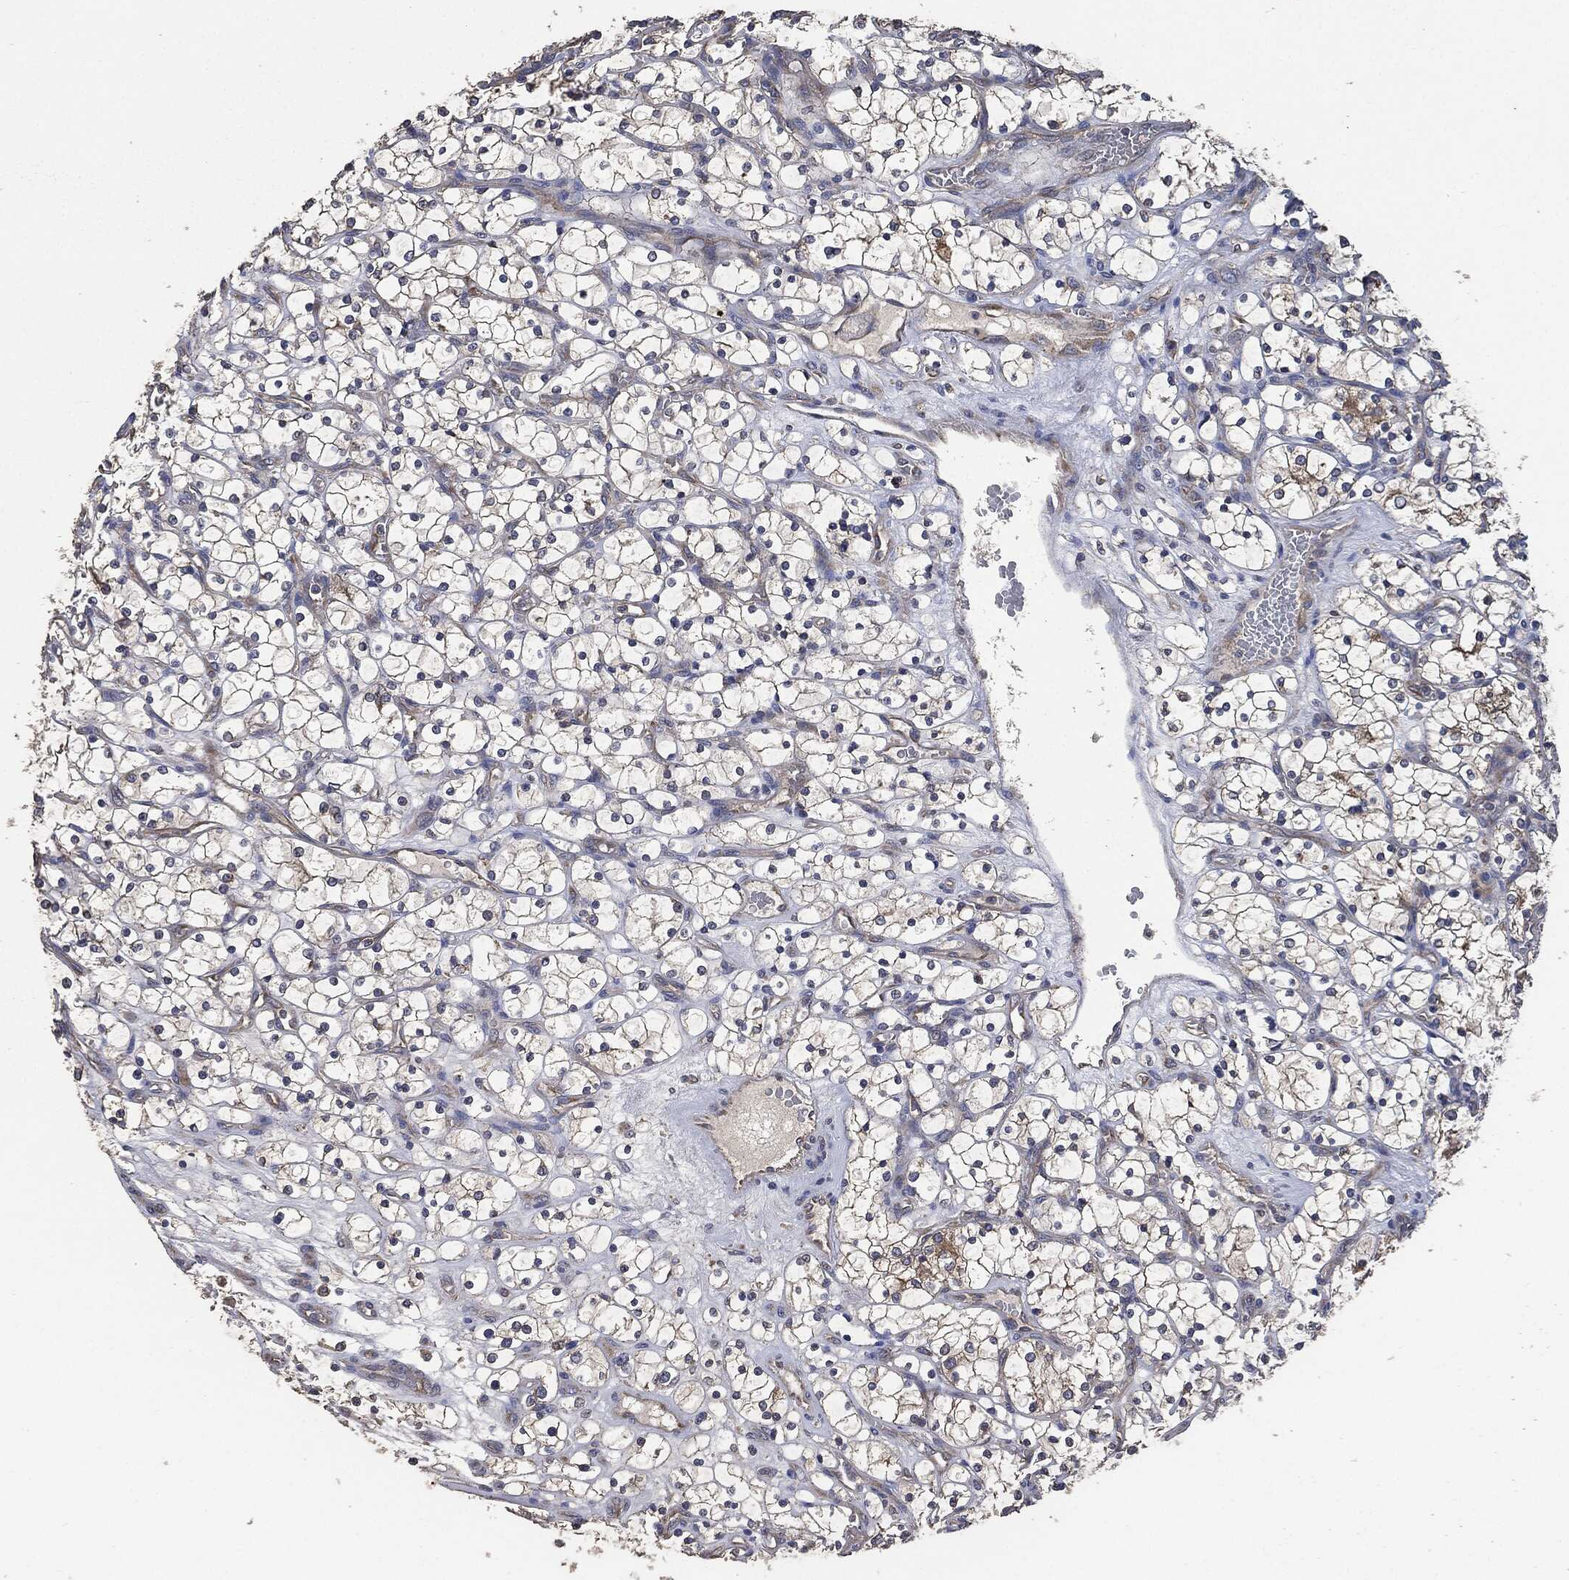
{"staining": {"intensity": "moderate", "quantity": "<25%", "location": "cytoplasmic/membranous"}, "tissue": "renal cancer", "cell_type": "Tumor cells", "image_type": "cancer", "snomed": [{"axis": "morphology", "description": "Adenocarcinoma, NOS"}, {"axis": "topography", "description": "Kidney"}], "caption": "Immunohistochemical staining of renal adenocarcinoma displays moderate cytoplasmic/membranous protein expression in about <25% of tumor cells.", "gene": "STK3", "patient": {"sex": "female", "age": 69}}